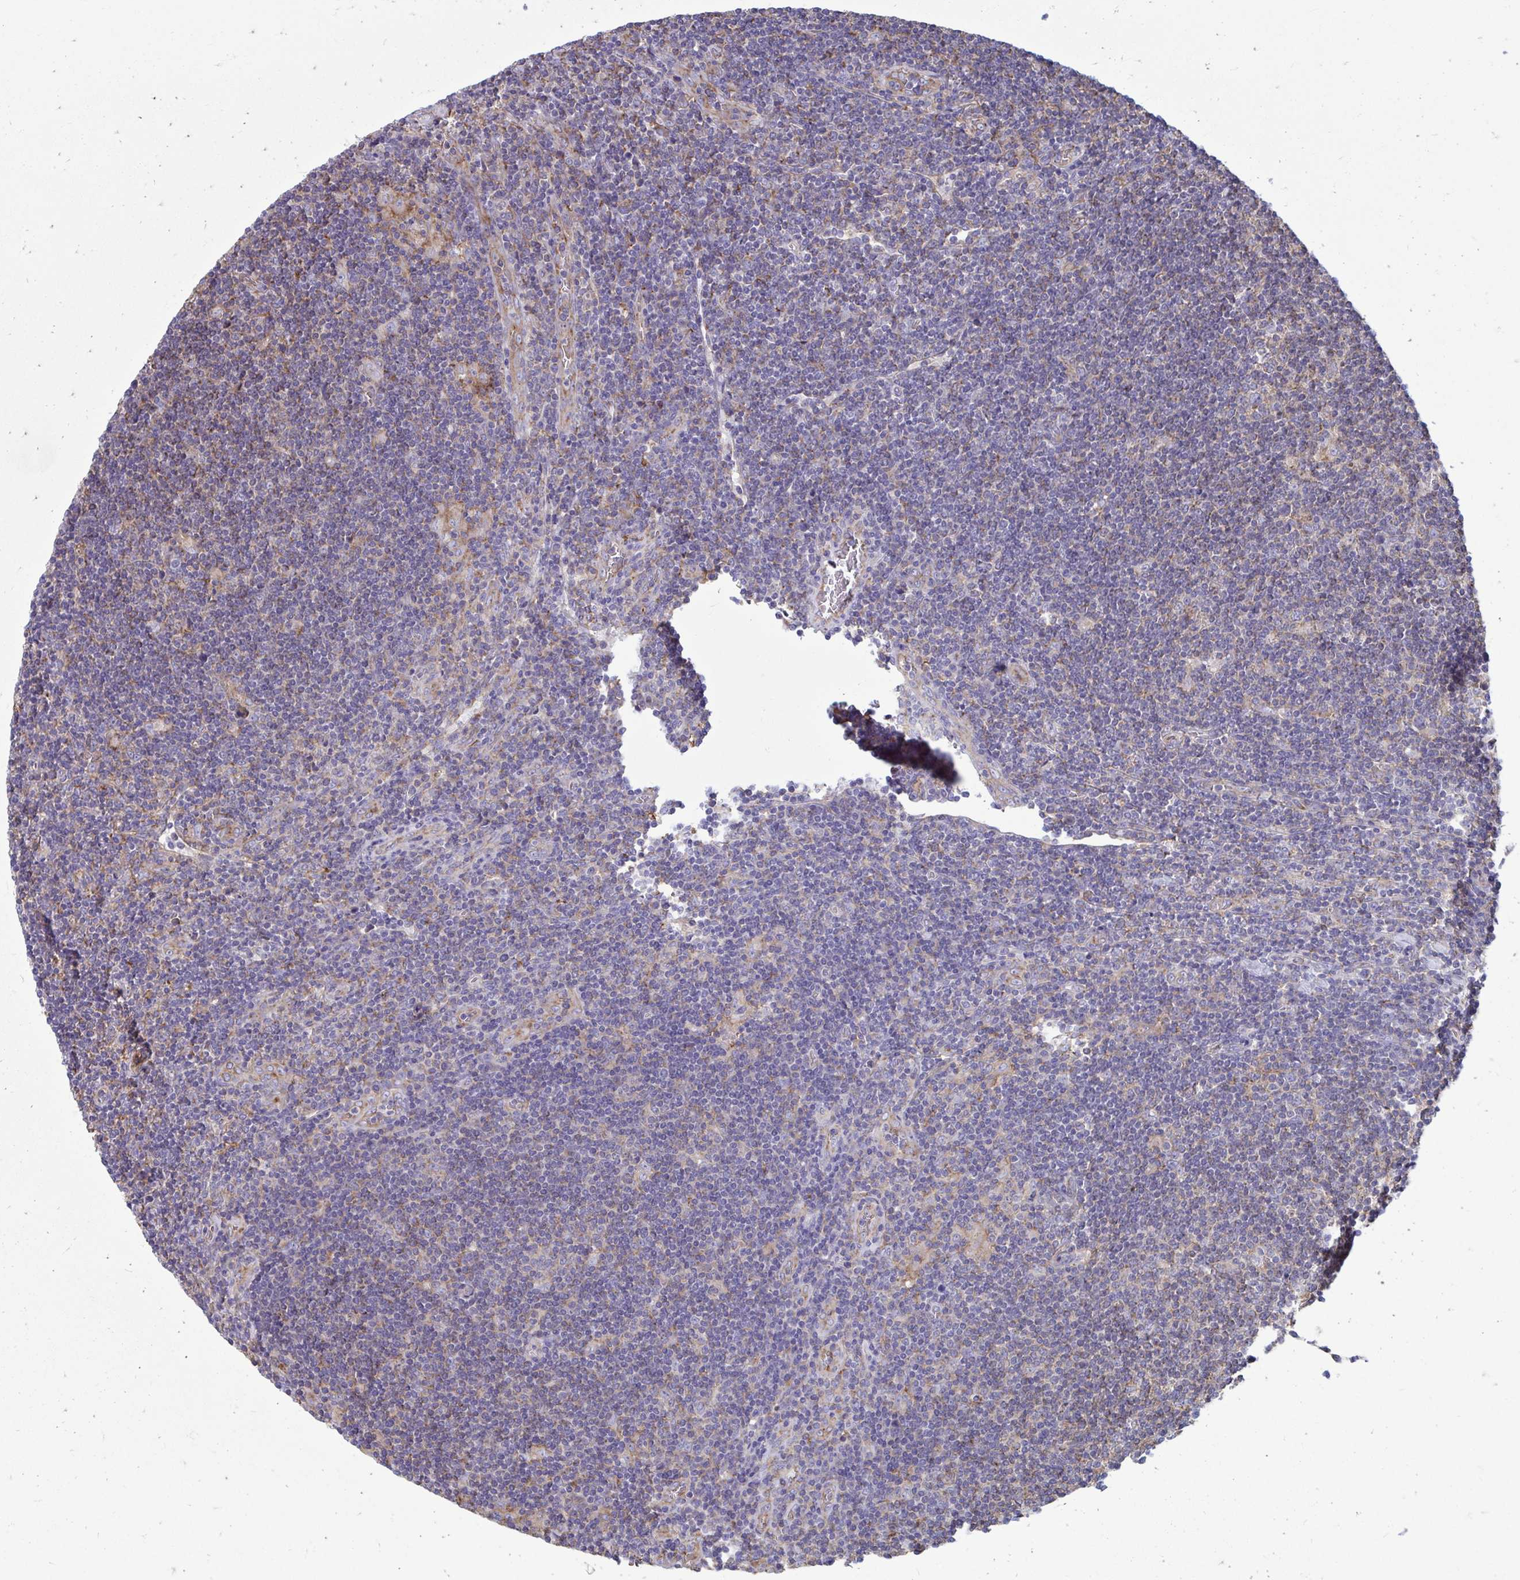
{"staining": {"intensity": "negative", "quantity": "none", "location": "none"}, "tissue": "lymphoma", "cell_type": "Tumor cells", "image_type": "cancer", "snomed": [{"axis": "morphology", "description": "Hodgkin's disease, NOS"}, {"axis": "topography", "description": "Lymph node"}], "caption": "Immunohistochemistry (IHC) image of neoplastic tissue: Hodgkin's disease stained with DAB (3,3'-diaminobenzidine) reveals no significant protein positivity in tumor cells.", "gene": "CLTA", "patient": {"sex": "male", "age": 40}}